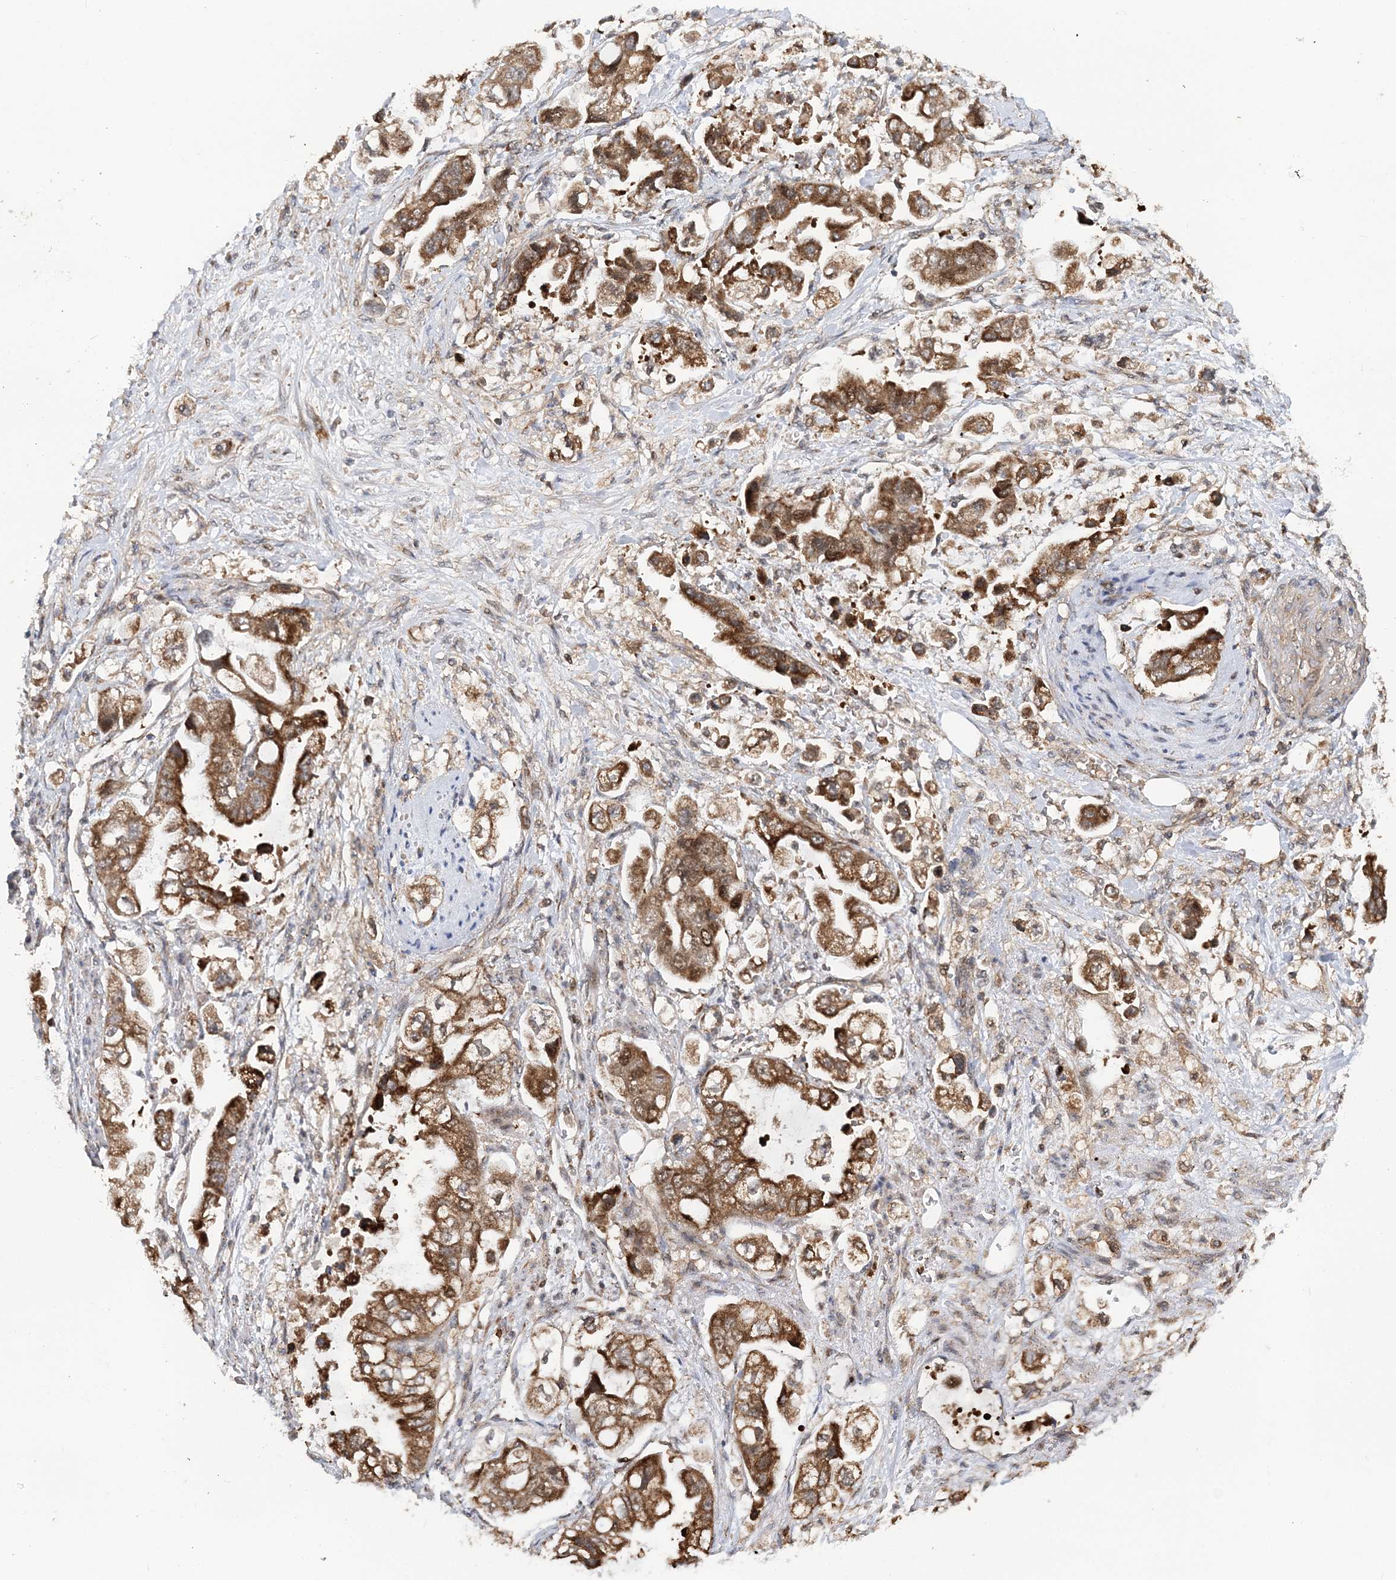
{"staining": {"intensity": "strong", "quantity": ">75%", "location": "cytoplasmic/membranous"}, "tissue": "stomach cancer", "cell_type": "Tumor cells", "image_type": "cancer", "snomed": [{"axis": "morphology", "description": "Adenocarcinoma, NOS"}, {"axis": "topography", "description": "Stomach"}], "caption": "Protein staining by immunohistochemistry demonstrates strong cytoplasmic/membranous positivity in approximately >75% of tumor cells in stomach adenocarcinoma.", "gene": "KIF4A", "patient": {"sex": "male", "age": 62}}